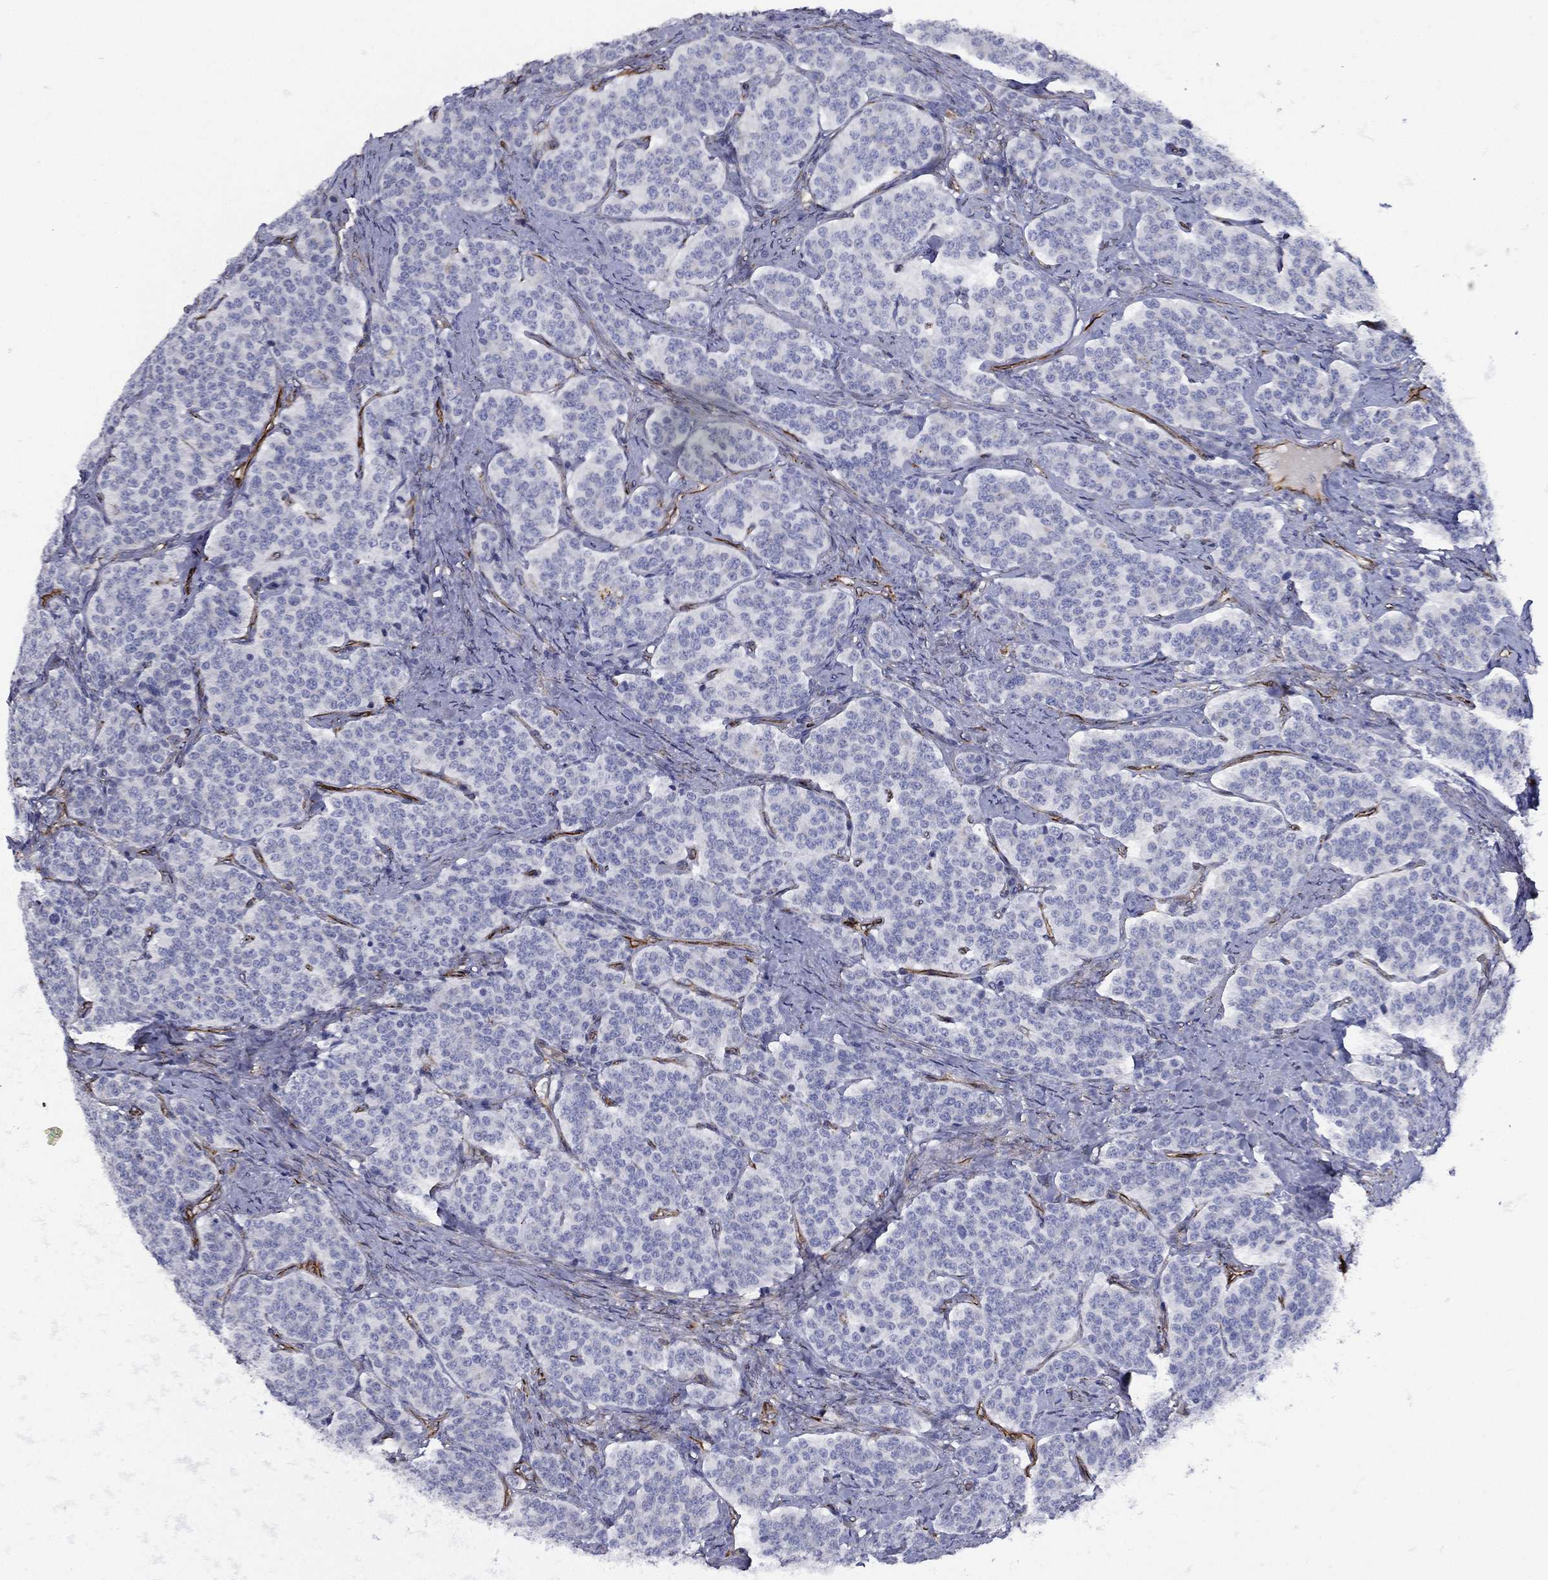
{"staining": {"intensity": "negative", "quantity": "none", "location": "none"}, "tissue": "carcinoid", "cell_type": "Tumor cells", "image_type": "cancer", "snomed": [{"axis": "morphology", "description": "Carcinoid, malignant, NOS"}, {"axis": "topography", "description": "Small intestine"}], "caption": "The histopathology image exhibits no significant expression in tumor cells of malignant carcinoid.", "gene": "MAS1", "patient": {"sex": "female", "age": 58}}